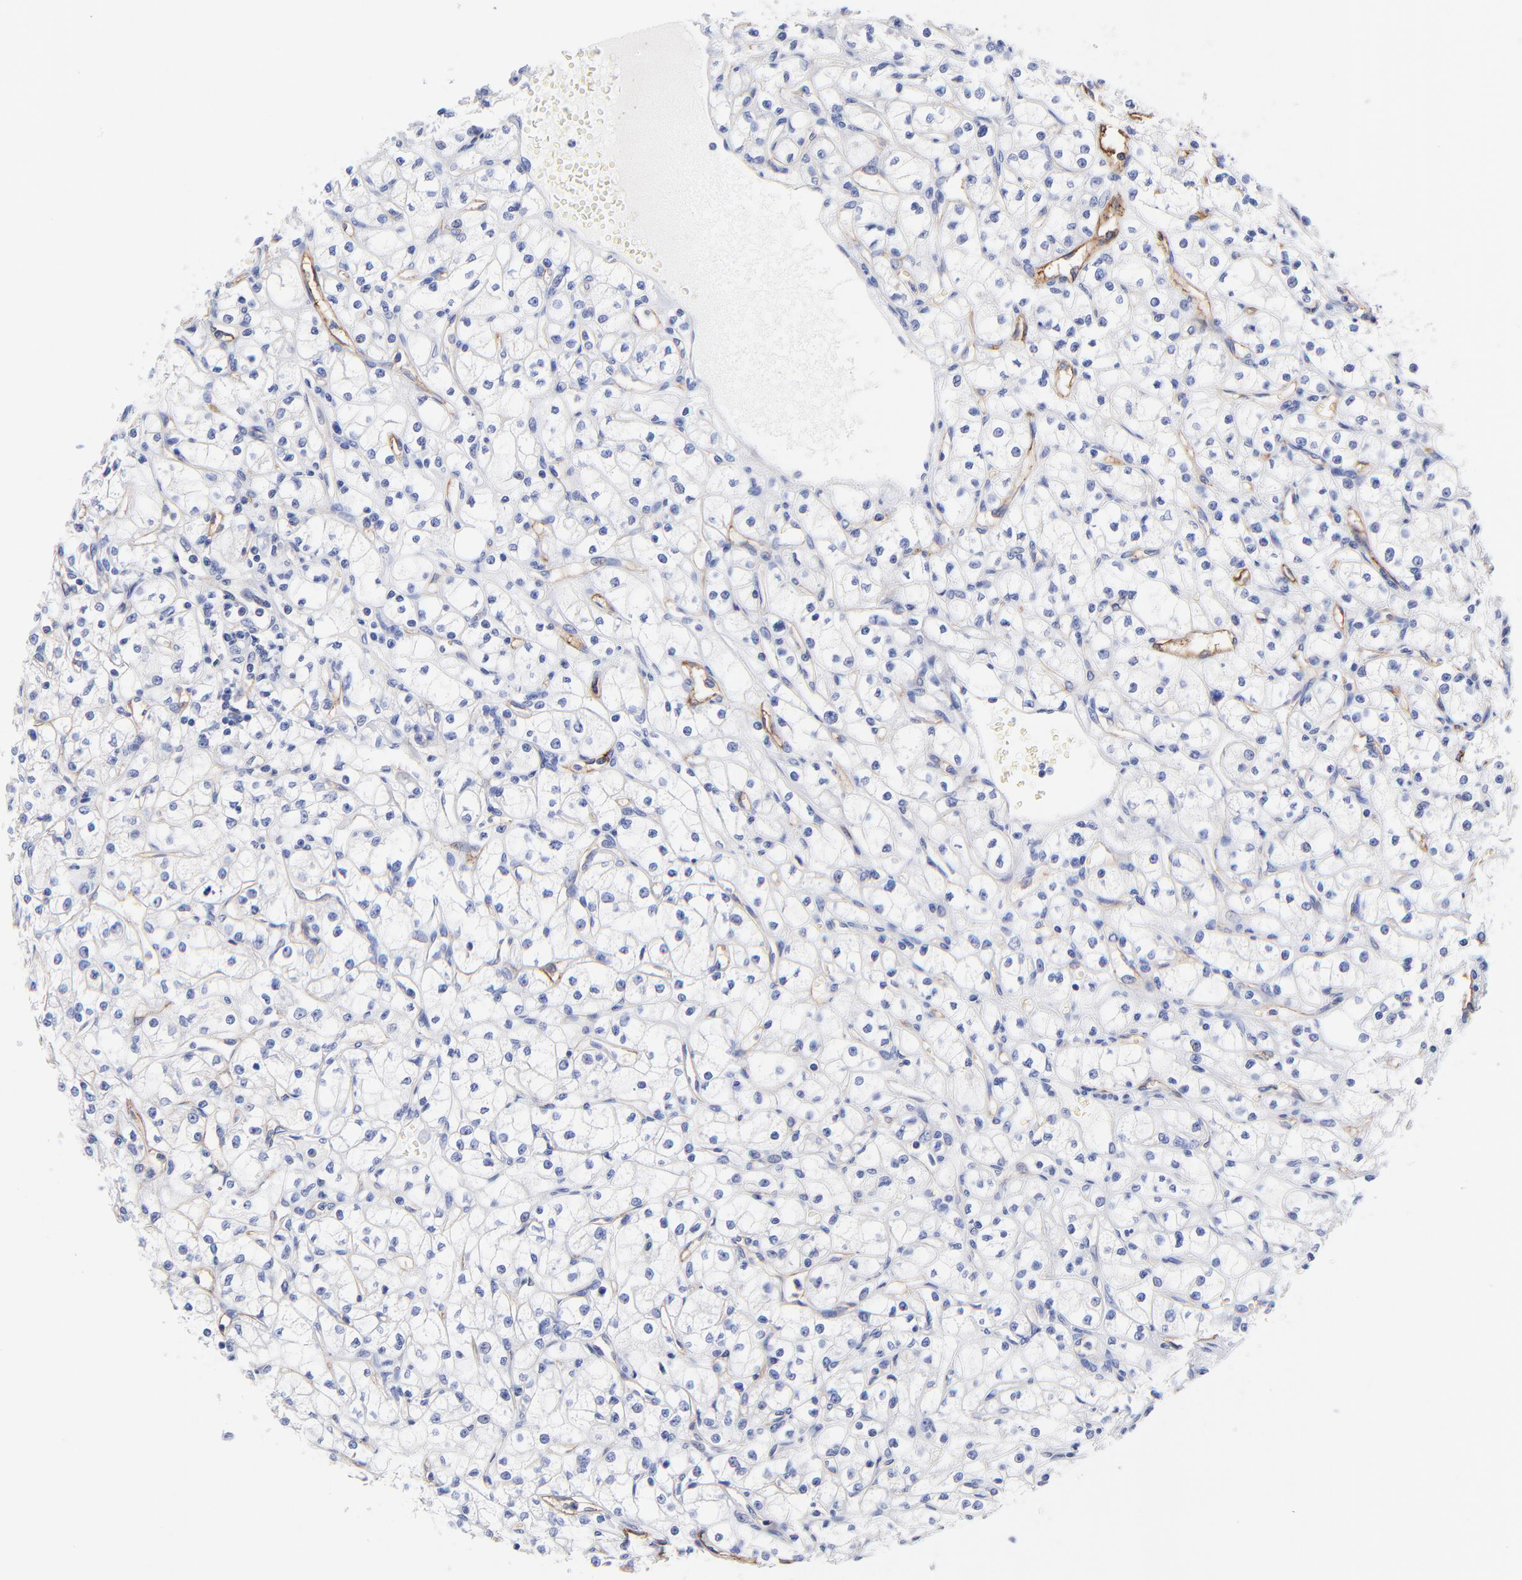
{"staining": {"intensity": "negative", "quantity": "none", "location": "none"}, "tissue": "renal cancer", "cell_type": "Tumor cells", "image_type": "cancer", "snomed": [{"axis": "morphology", "description": "Adenocarcinoma, NOS"}, {"axis": "topography", "description": "Kidney"}], "caption": "The image exhibits no significant positivity in tumor cells of renal adenocarcinoma.", "gene": "SLC44A2", "patient": {"sex": "male", "age": 61}}